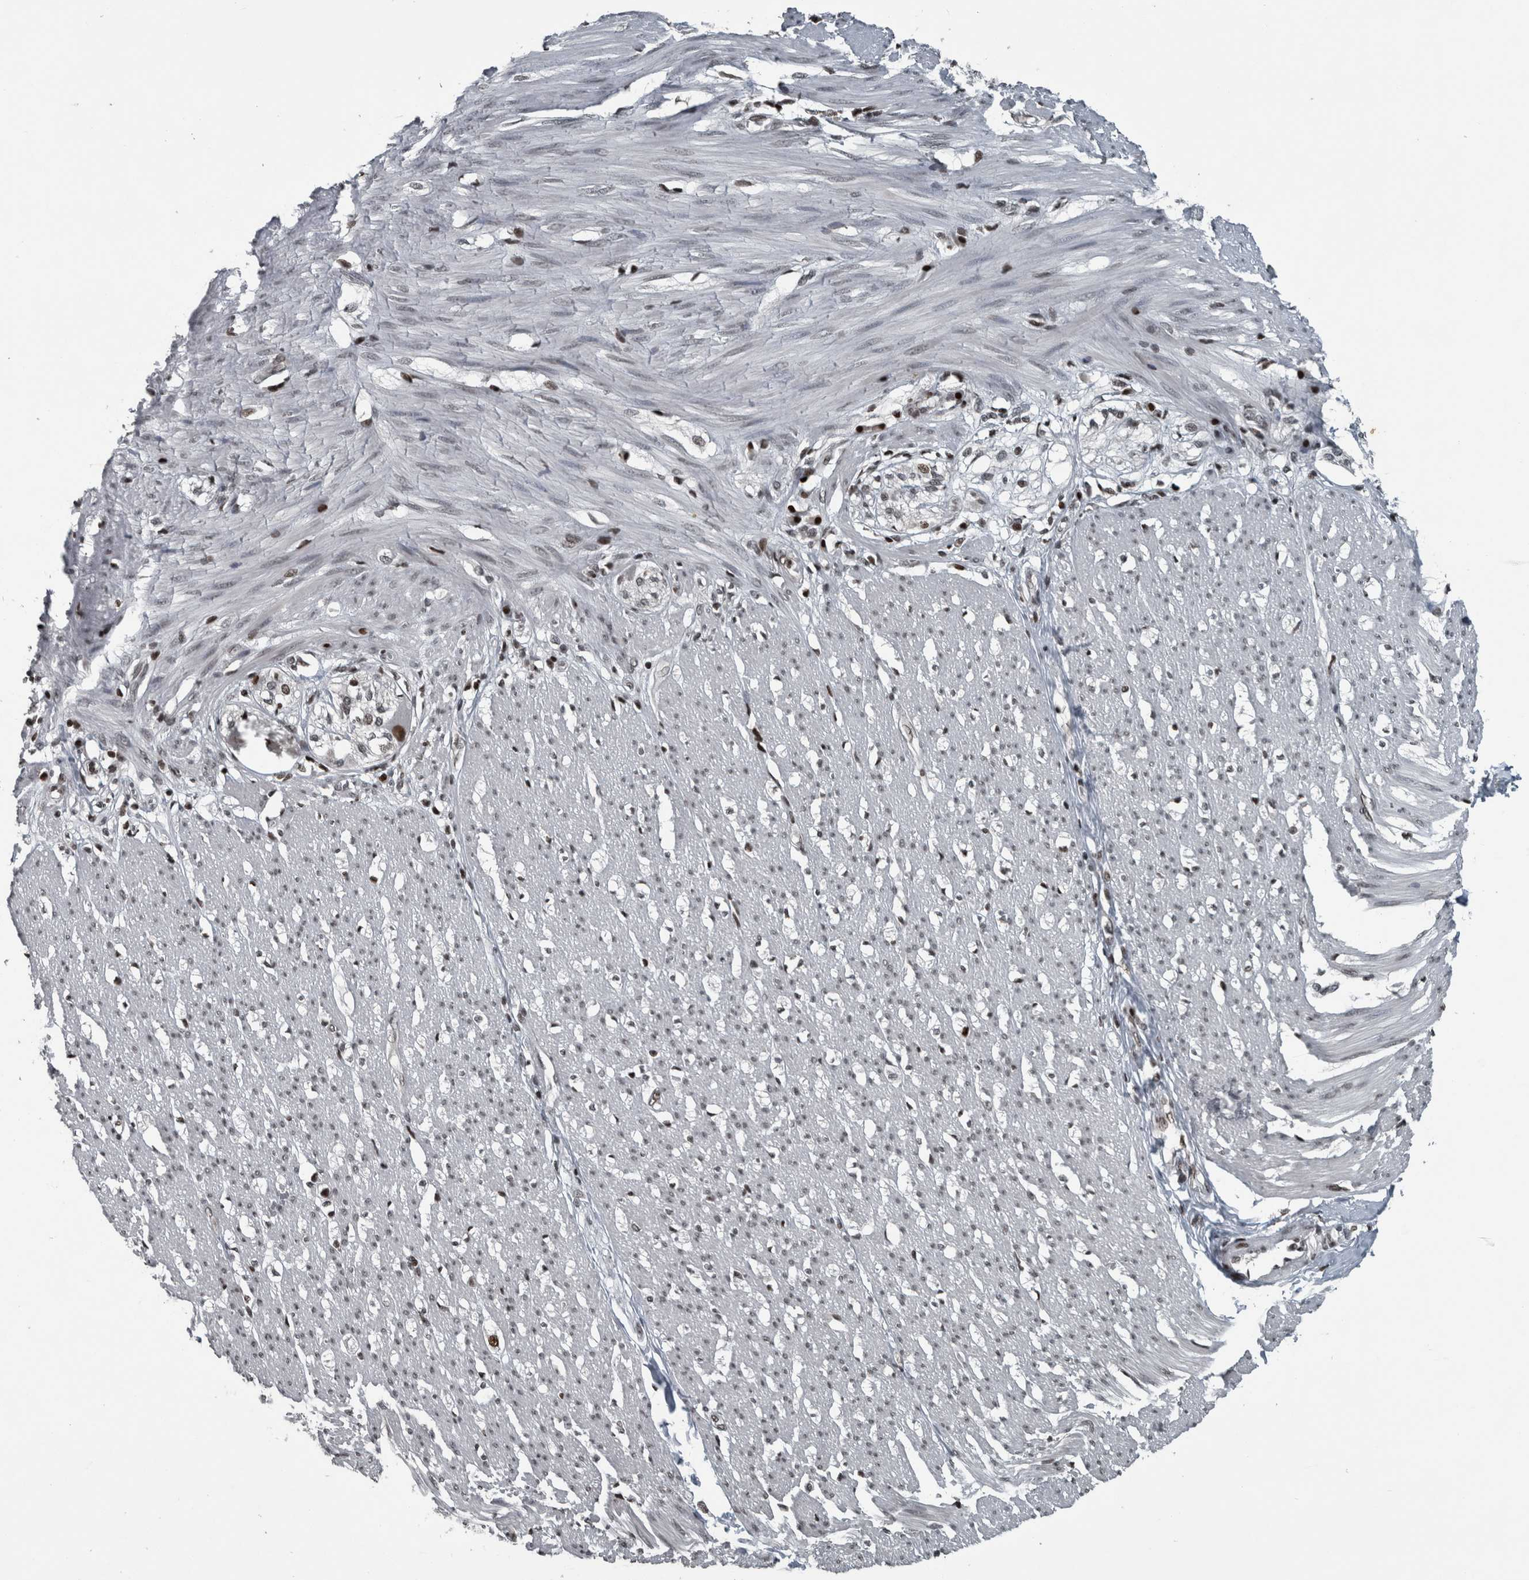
{"staining": {"intensity": "moderate", "quantity": "25%-75%", "location": "nuclear"}, "tissue": "smooth muscle", "cell_type": "Smooth muscle cells", "image_type": "normal", "snomed": [{"axis": "morphology", "description": "Normal tissue, NOS"}, {"axis": "morphology", "description": "Adenocarcinoma, NOS"}, {"axis": "topography", "description": "Colon"}, {"axis": "topography", "description": "Peripheral nerve tissue"}], "caption": "Immunohistochemistry (IHC) of benign human smooth muscle reveals medium levels of moderate nuclear expression in about 25%-75% of smooth muscle cells. (IHC, brightfield microscopy, high magnification).", "gene": "UNC50", "patient": {"sex": "male", "age": 14}}